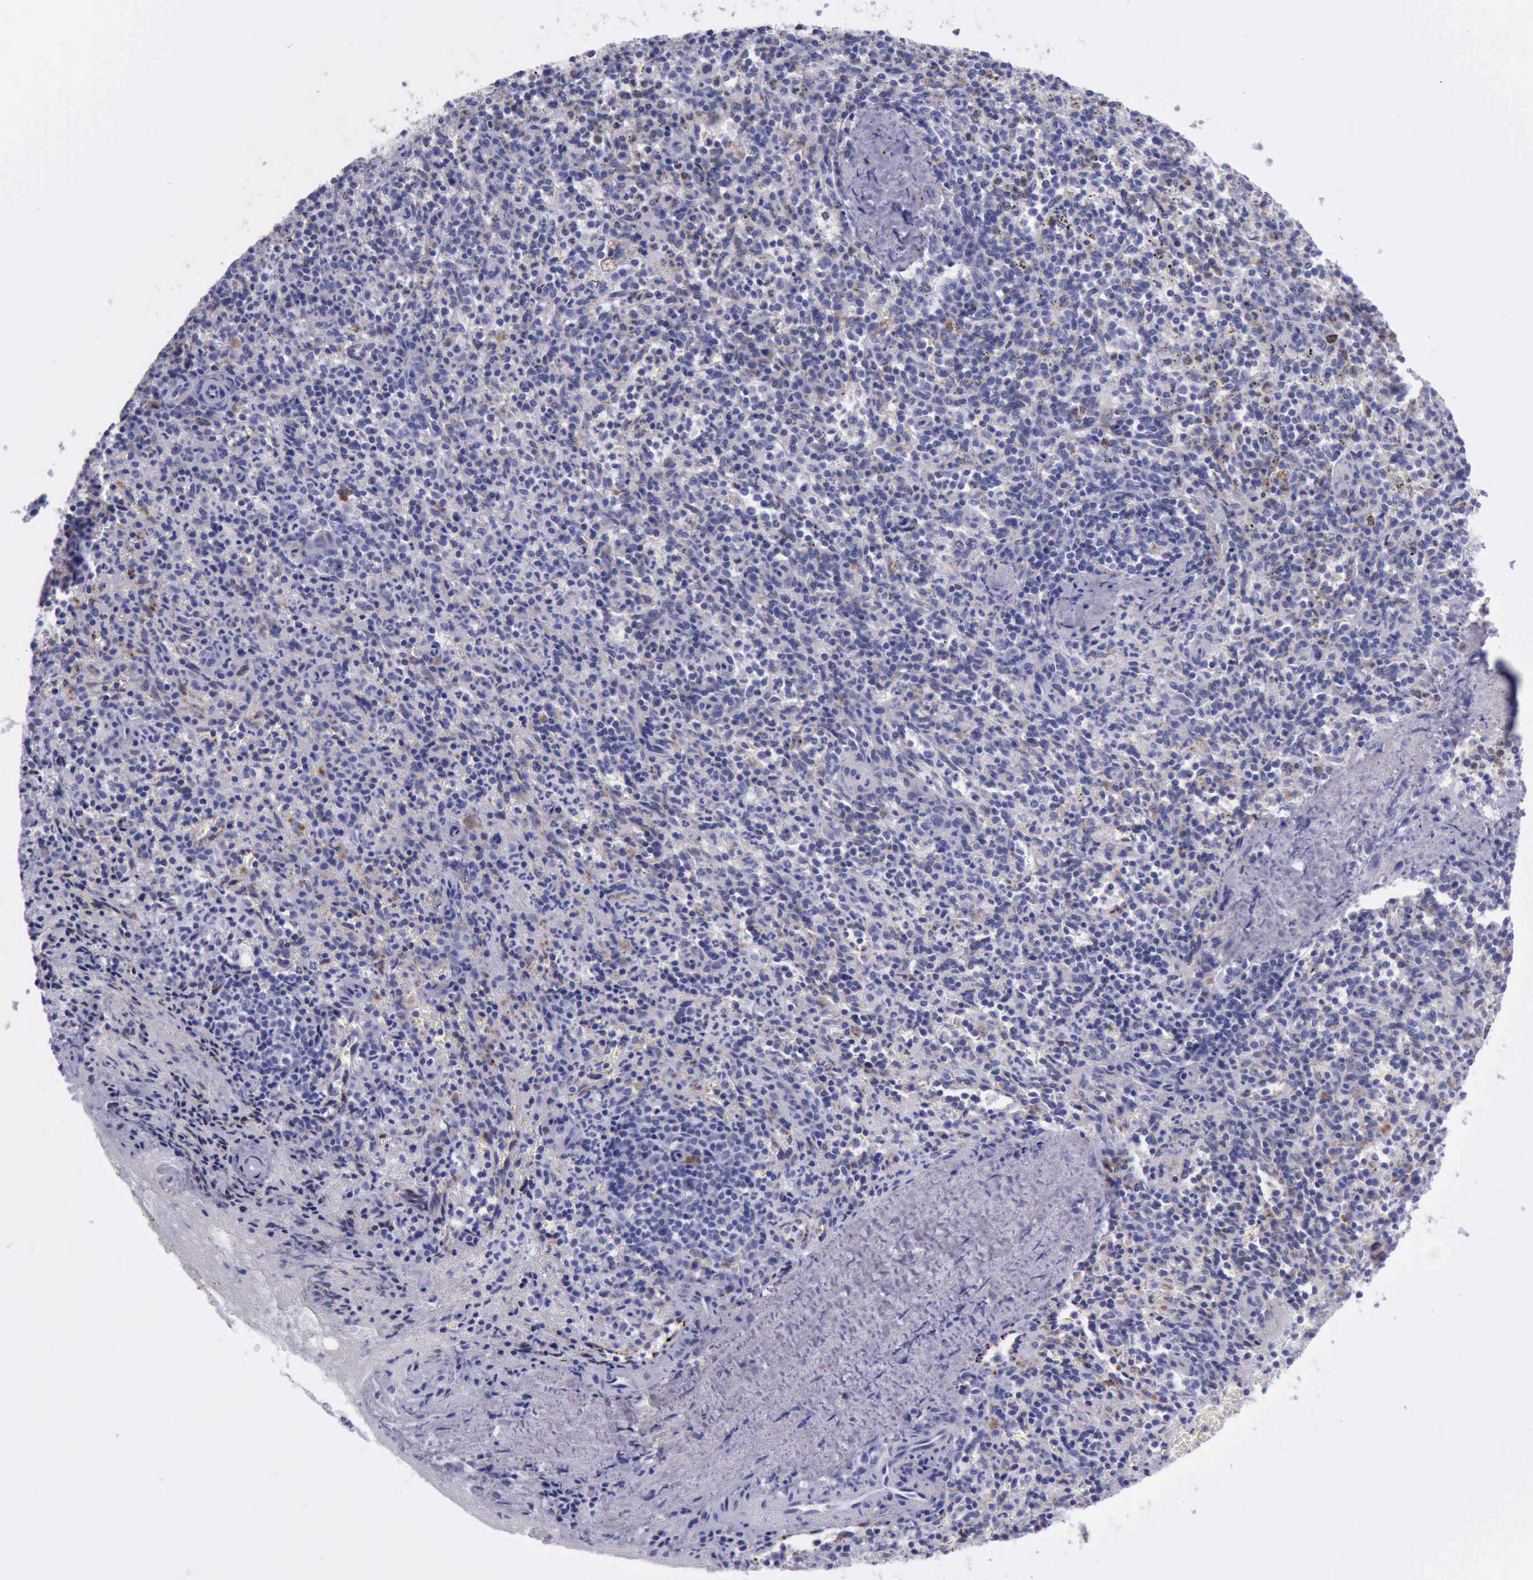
{"staining": {"intensity": "weak", "quantity": "<25%", "location": "cytoplasmic/membranous"}, "tissue": "spleen", "cell_type": "Cells in red pulp", "image_type": "normal", "snomed": [{"axis": "morphology", "description": "Normal tissue, NOS"}, {"axis": "topography", "description": "Spleen"}], "caption": "The immunohistochemistry micrograph has no significant staining in cells in red pulp of spleen. (IHC, brightfield microscopy, high magnification).", "gene": "GLA", "patient": {"sex": "male", "age": 72}}